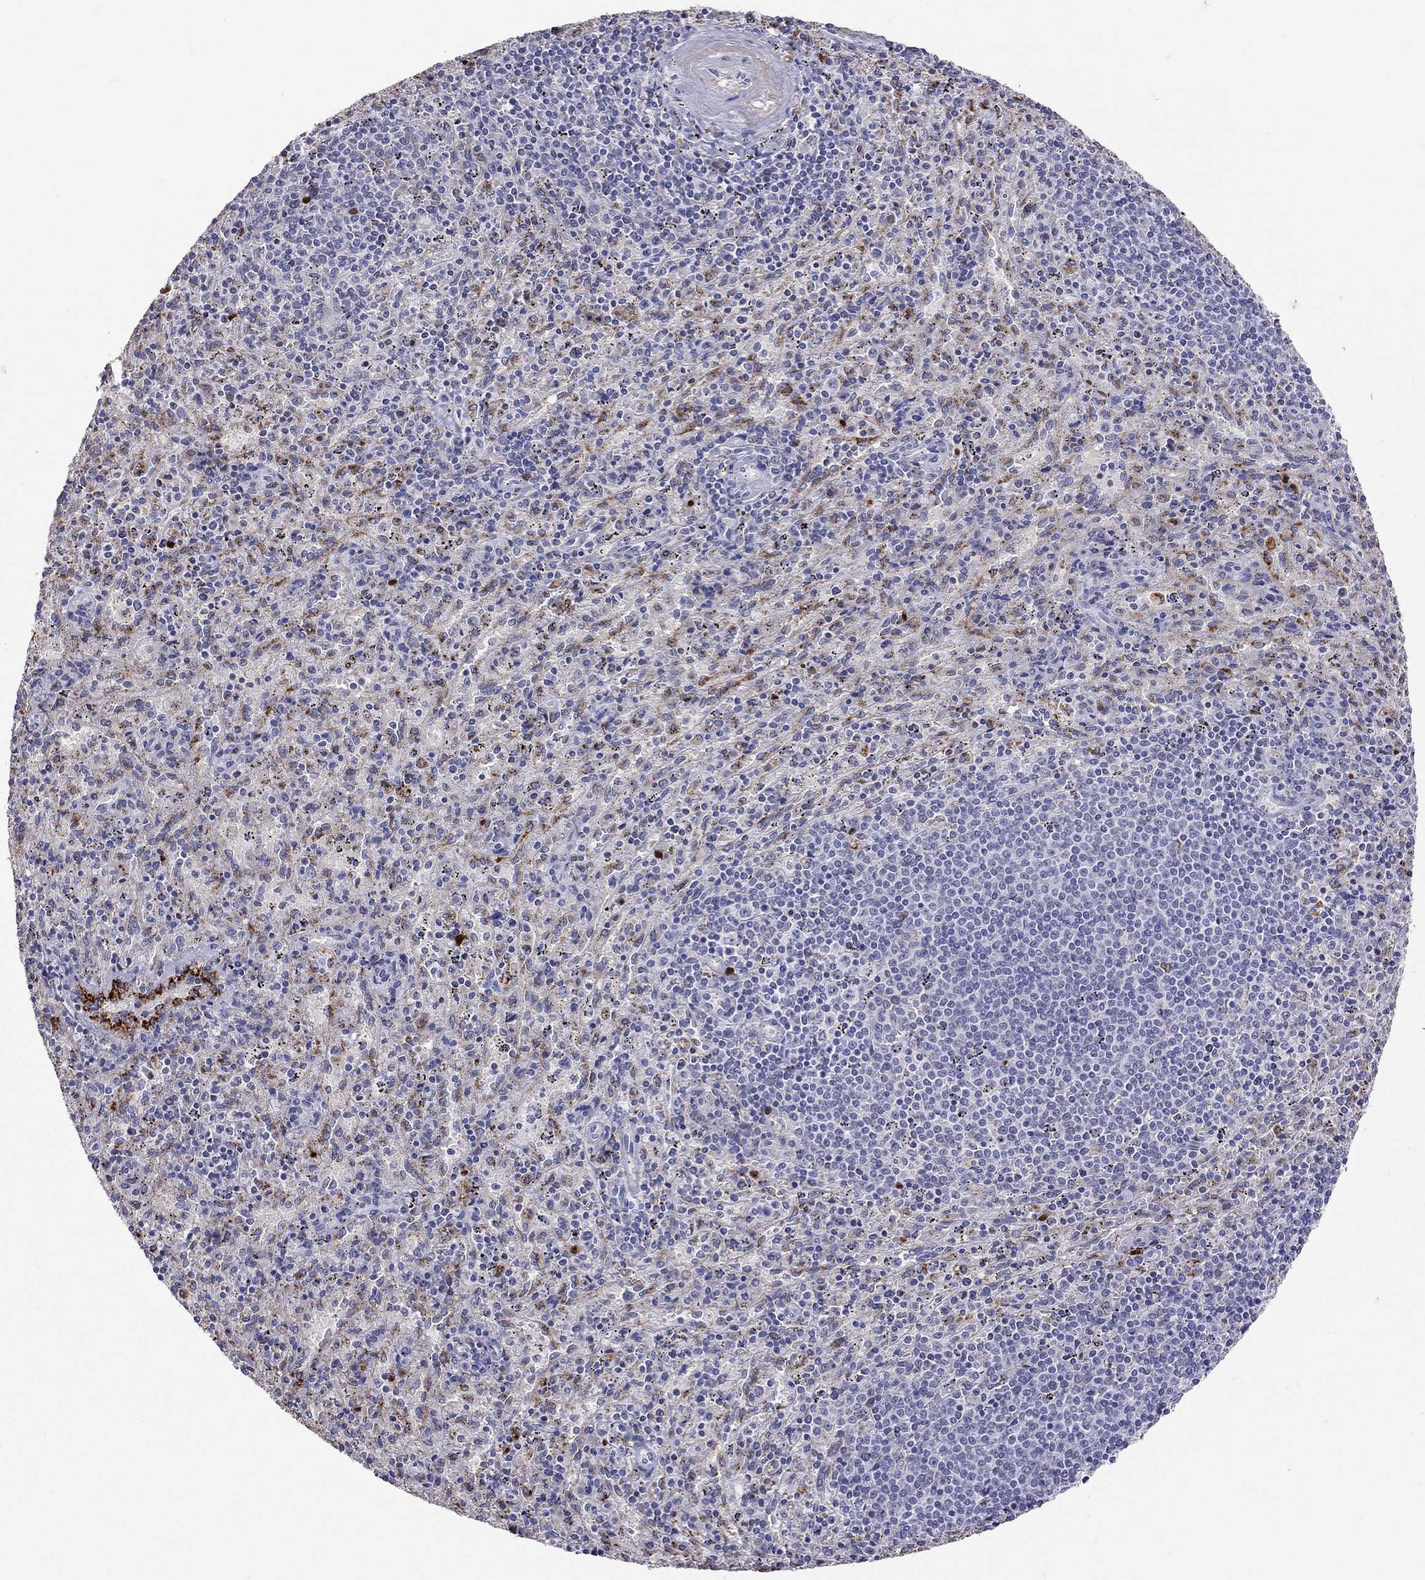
{"staining": {"intensity": "strong", "quantity": "<25%", "location": "cytoplasmic/membranous,nuclear"}, "tissue": "spleen", "cell_type": "Cells in red pulp", "image_type": "normal", "snomed": [{"axis": "morphology", "description": "Normal tissue, NOS"}, {"axis": "topography", "description": "Spleen"}], "caption": "A brown stain highlights strong cytoplasmic/membranous,nuclear staining of a protein in cells in red pulp of unremarkable human spleen. (IHC, brightfield microscopy, high magnification).", "gene": "SERPINA3", "patient": {"sex": "male", "age": 57}}